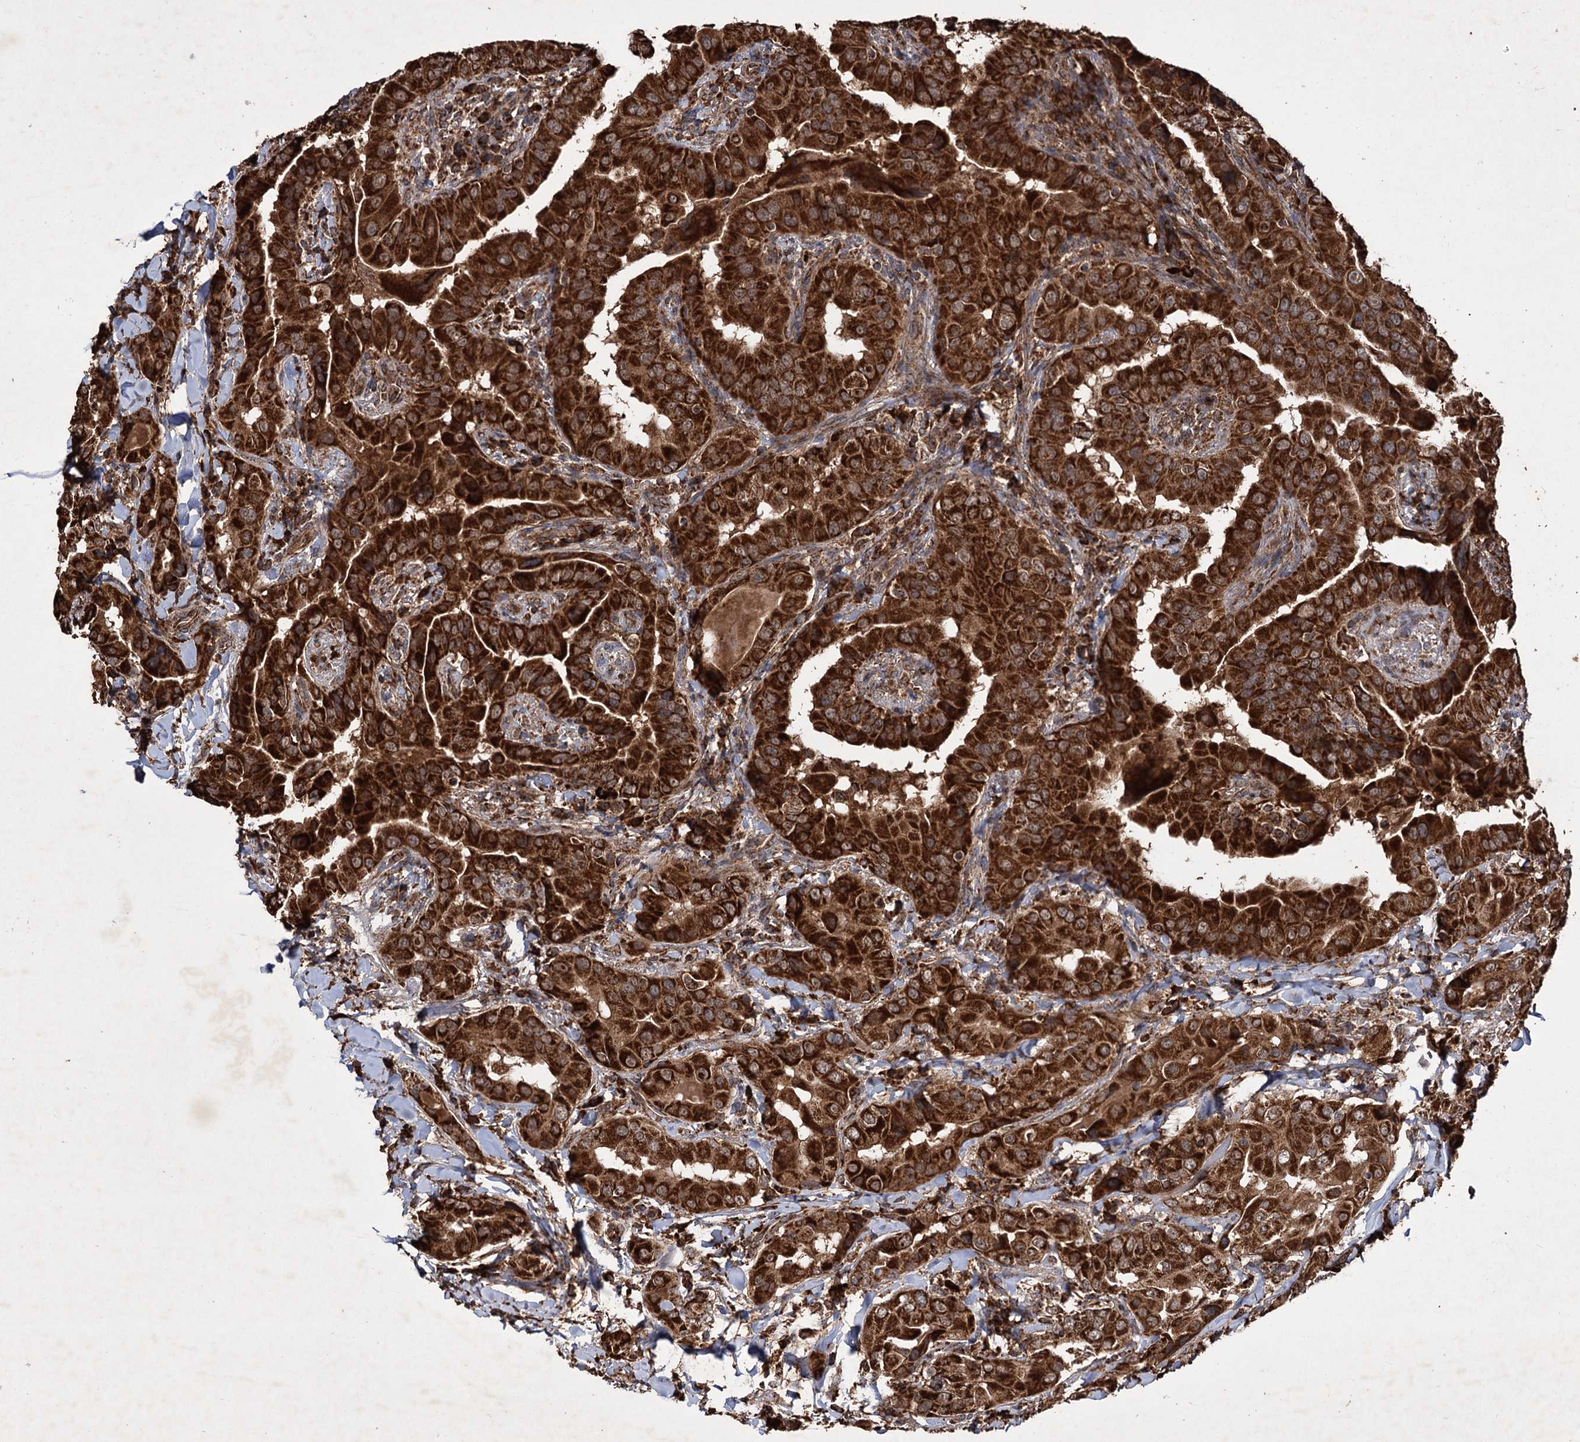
{"staining": {"intensity": "strong", "quantity": ">75%", "location": "cytoplasmic/membranous"}, "tissue": "thyroid cancer", "cell_type": "Tumor cells", "image_type": "cancer", "snomed": [{"axis": "morphology", "description": "Papillary adenocarcinoma, NOS"}, {"axis": "topography", "description": "Thyroid gland"}], "caption": "Thyroid papillary adenocarcinoma was stained to show a protein in brown. There is high levels of strong cytoplasmic/membranous positivity in about >75% of tumor cells.", "gene": "IPO4", "patient": {"sex": "male", "age": 33}}